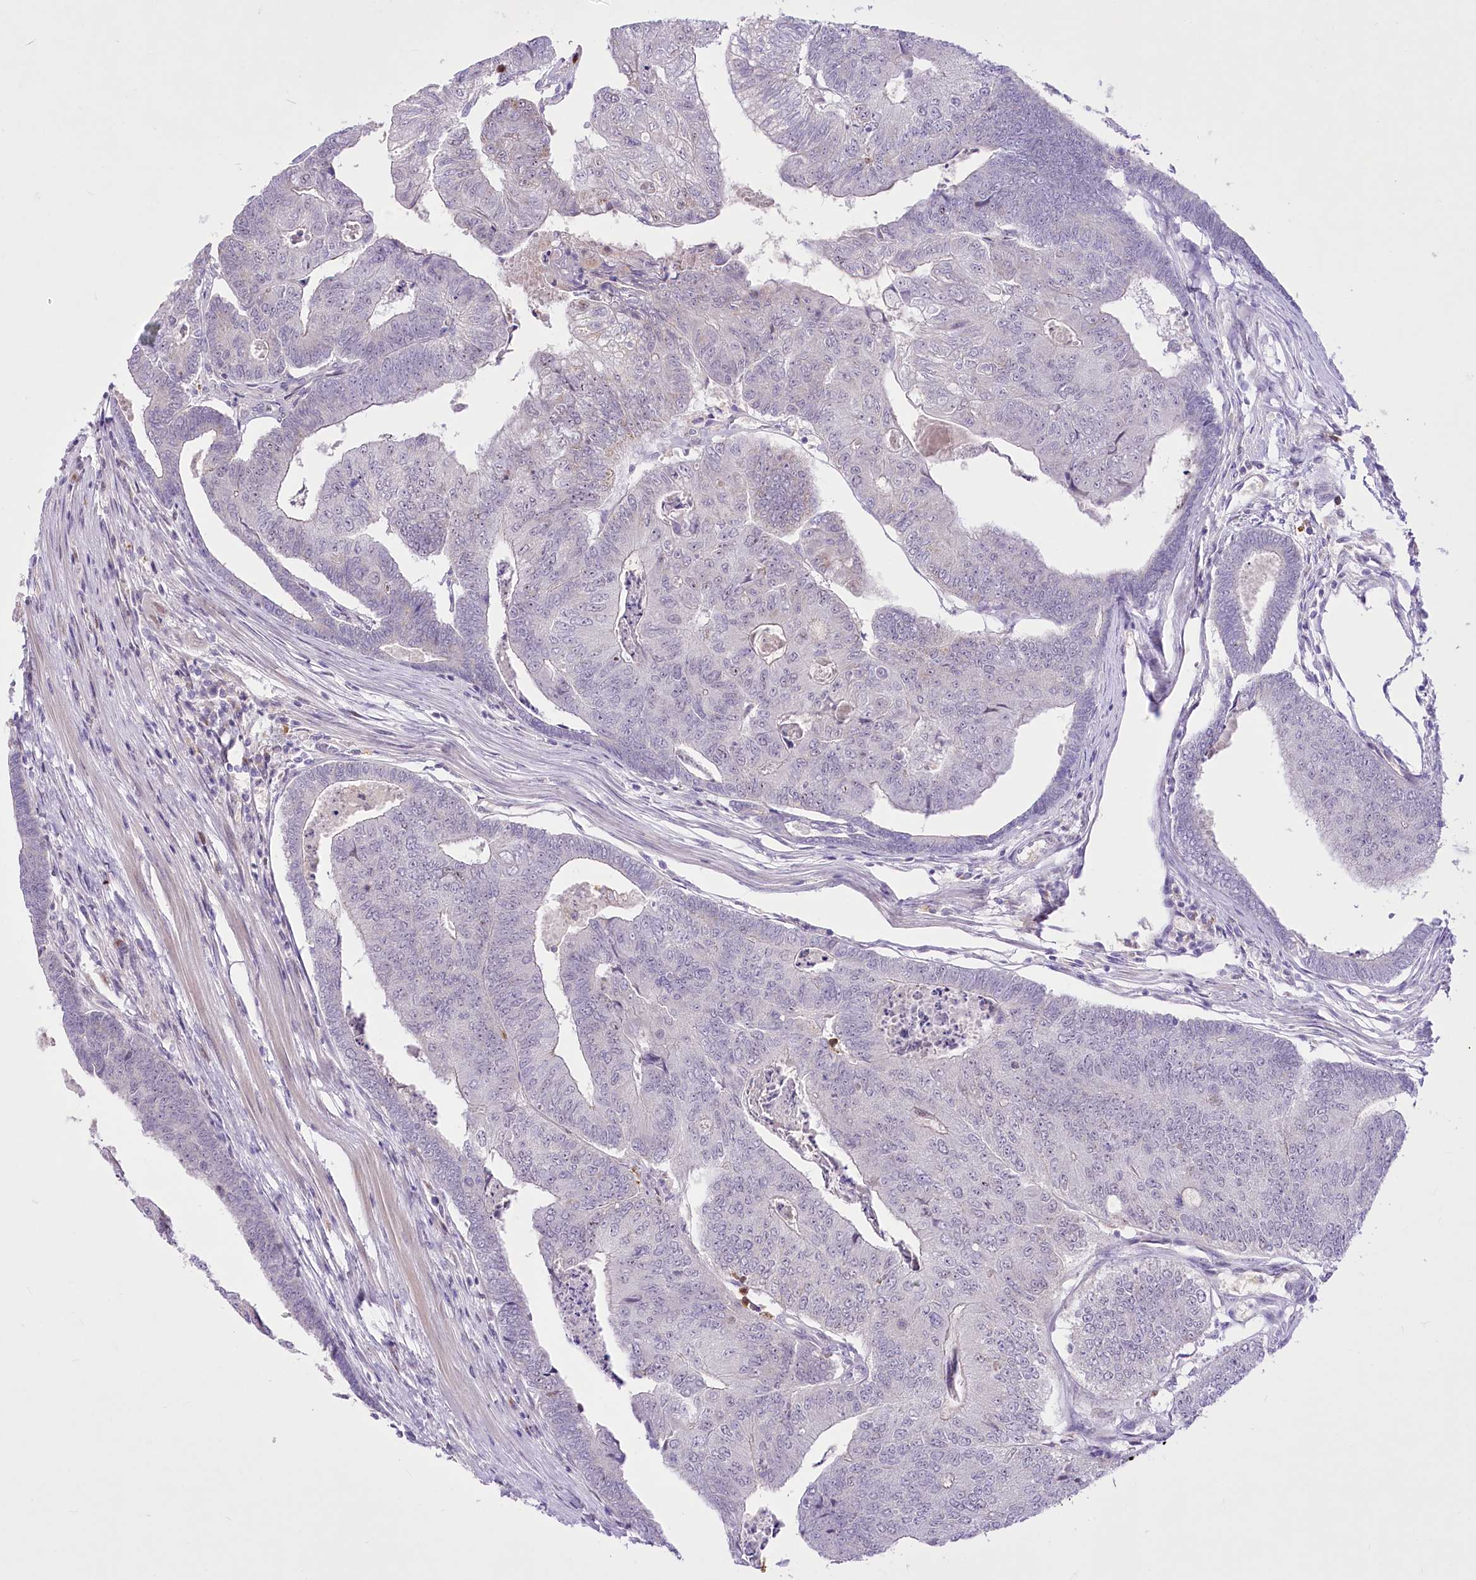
{"staining": {"intensity": "negative", "quantity": "none", "location": "none"}, "tissue": "colorectal cancer", "cell_type": "Tumor cells", "image_type": "cancer", "snomed": [{"axis": "morphology", "description": "Adenocarcinoma, NOS"}, {"axis": "topography", "description": "Colon"}], "caption": "A micrograph of human colorectal cancer (adenocarcinoma) is negative for staining in tumor cells.", "gene": "BEND7", "patient": {"sex": "female", "age": 67}}